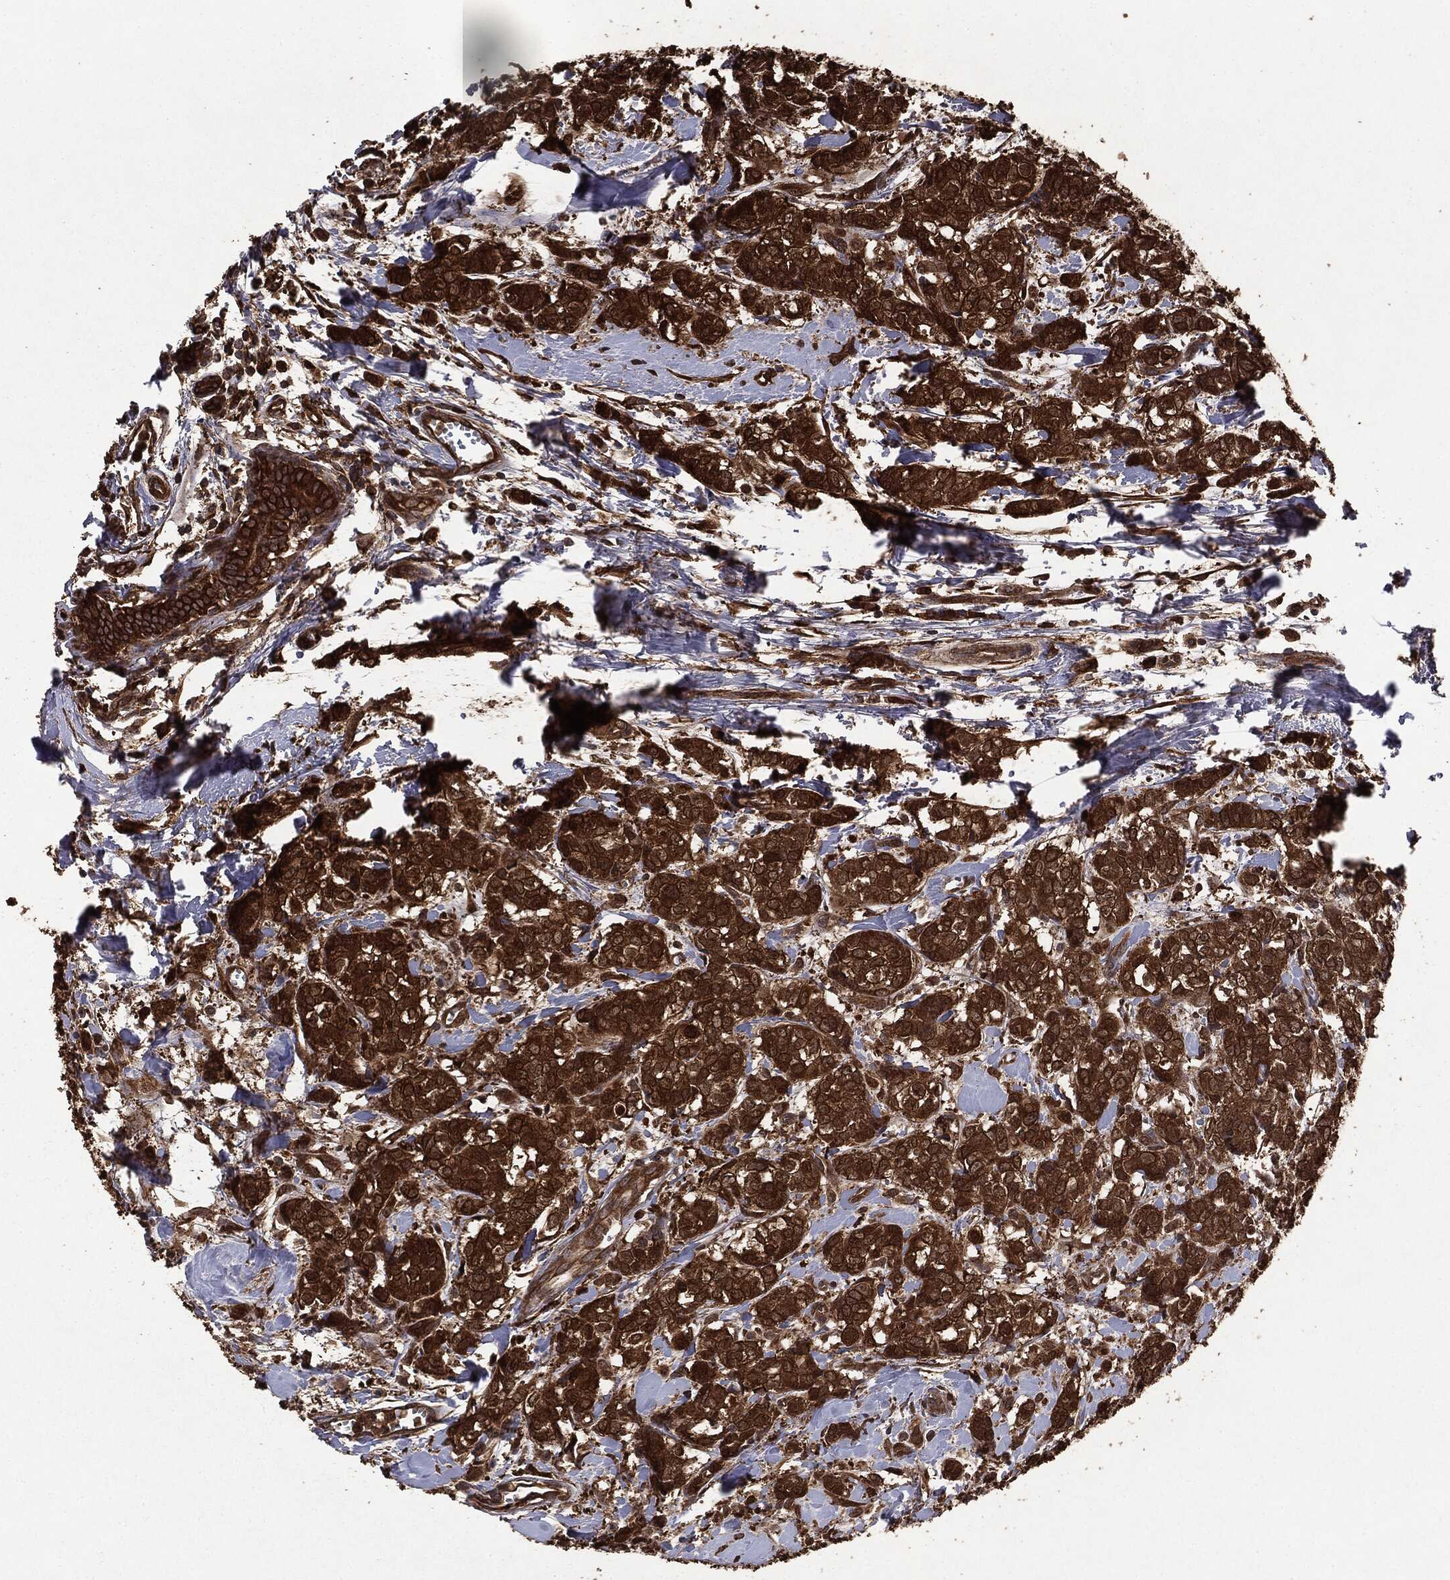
{"staining": {"intensity": "strong", "quantity": ">75%", "location": "cytoplasmic/membranous"}, "tissue": "breast cancer", "cell_type": "Tumor cells", "image_type": "cancer", "snomed": [{"axis": "morphology", "description": "Duct carcinoma"}, {"axis": "topography", "description": "Breast"}], "caption": "Protein expression analysis of breast cancer (infiltrating ductal carcinoma) exhibits strong cytoplasmic/membranous staining in about >75% of tumor cells. (IHC, brightfield microscopy, high magnification).", "gene": "NME1", "patient": {"sex": "female", "age": 61}}